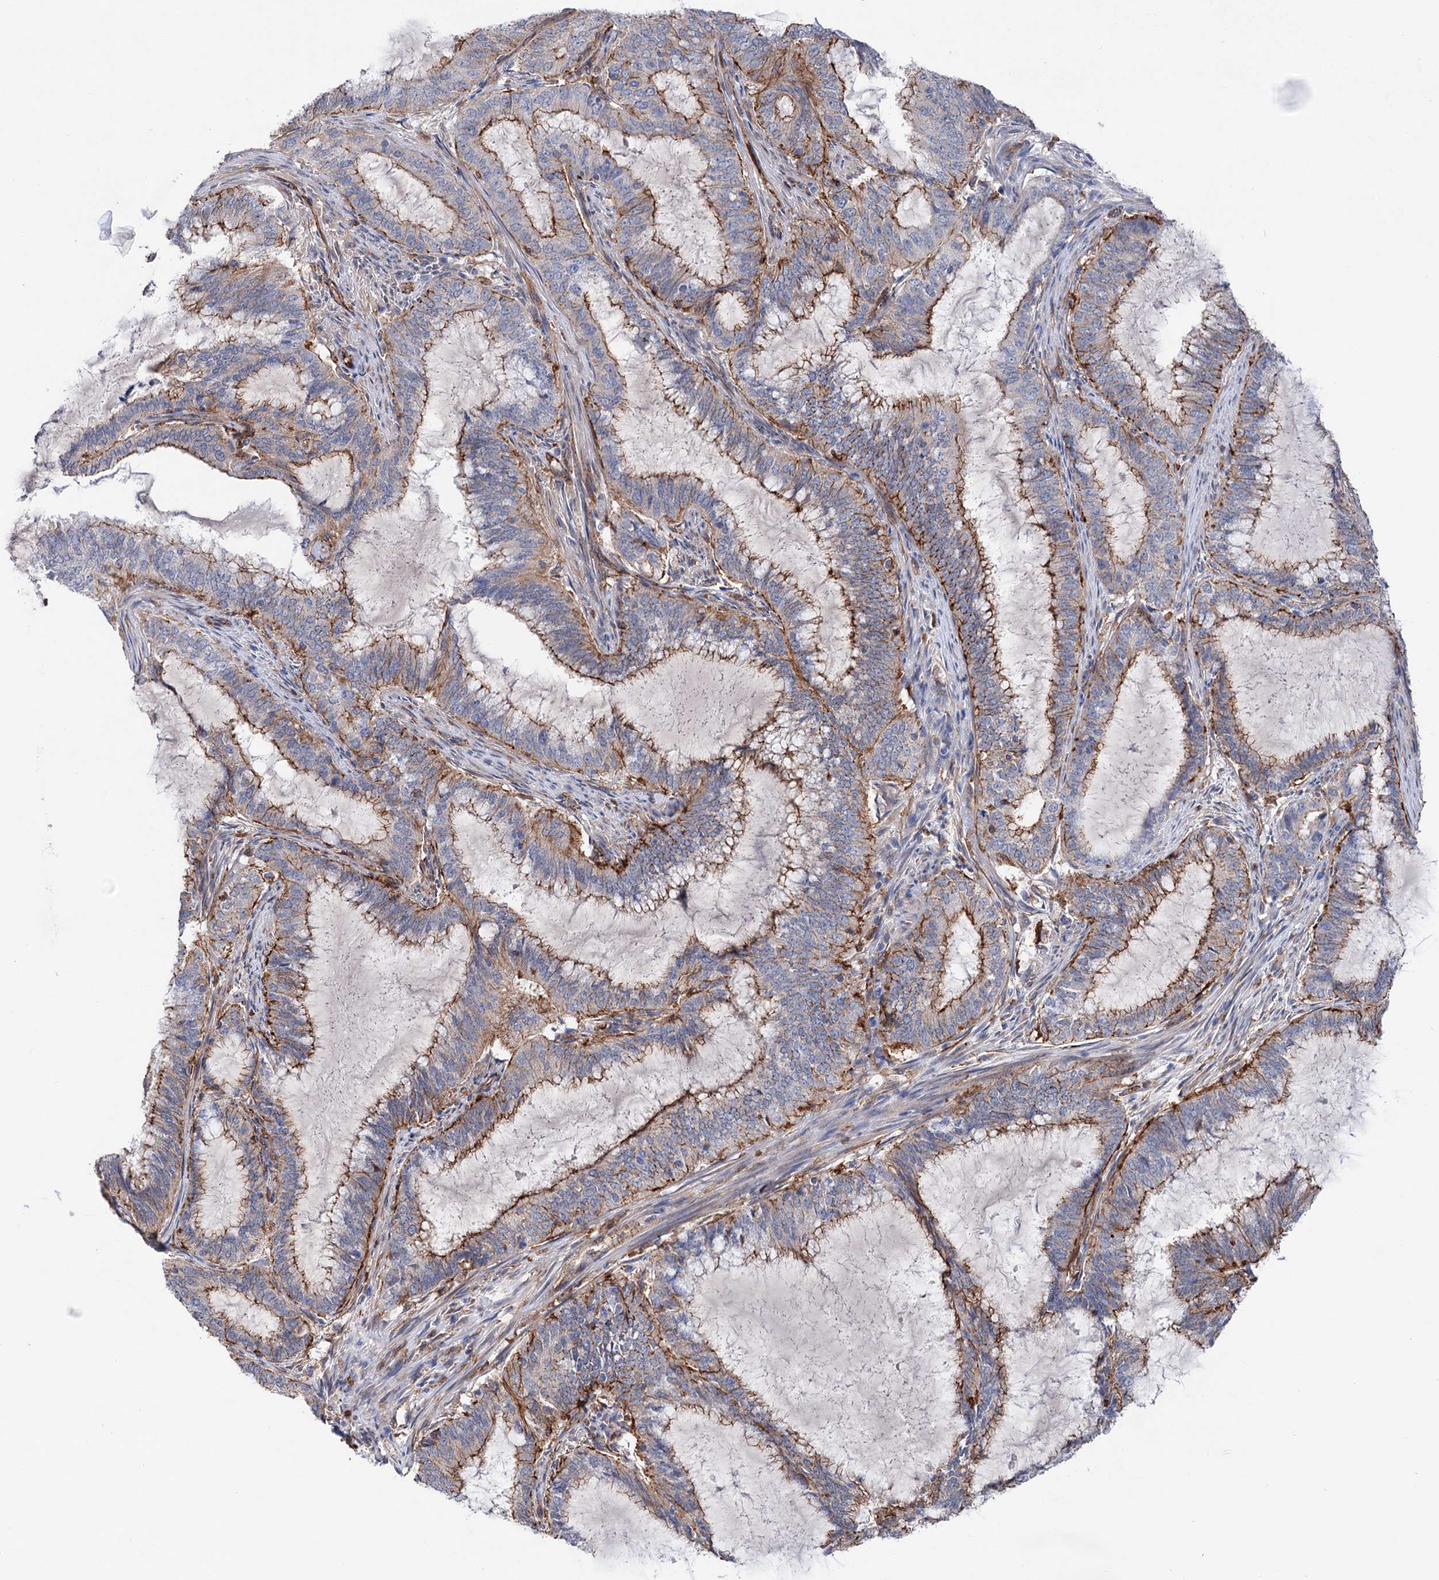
{"staining": {"intensity": "moderate", "quantity": "25%-75%", "location": "cytoplasmic/membranous"}, "tissue": "endometrial cancer", "cell_type": "Tumor cells", "image_type": "cancer", "snomed": [{"axis": "morphology", "description": "Adenocarcinoma, NOS"}, {"axis": "topography", "description": "Endometrium"}], "caption": "Immunohistochemistry micrograph of neoplastic tissue: adenocarcinoma (endometrial) stained using IHC shows medium levels of moderate protein expression localized specifically in the cytoplasmic/membranous of tumor cells, appearing as a cytoplasmic/membranous brown color.", "gene": "TMTC3", "patient": {"sex": "female", "age": 51}}